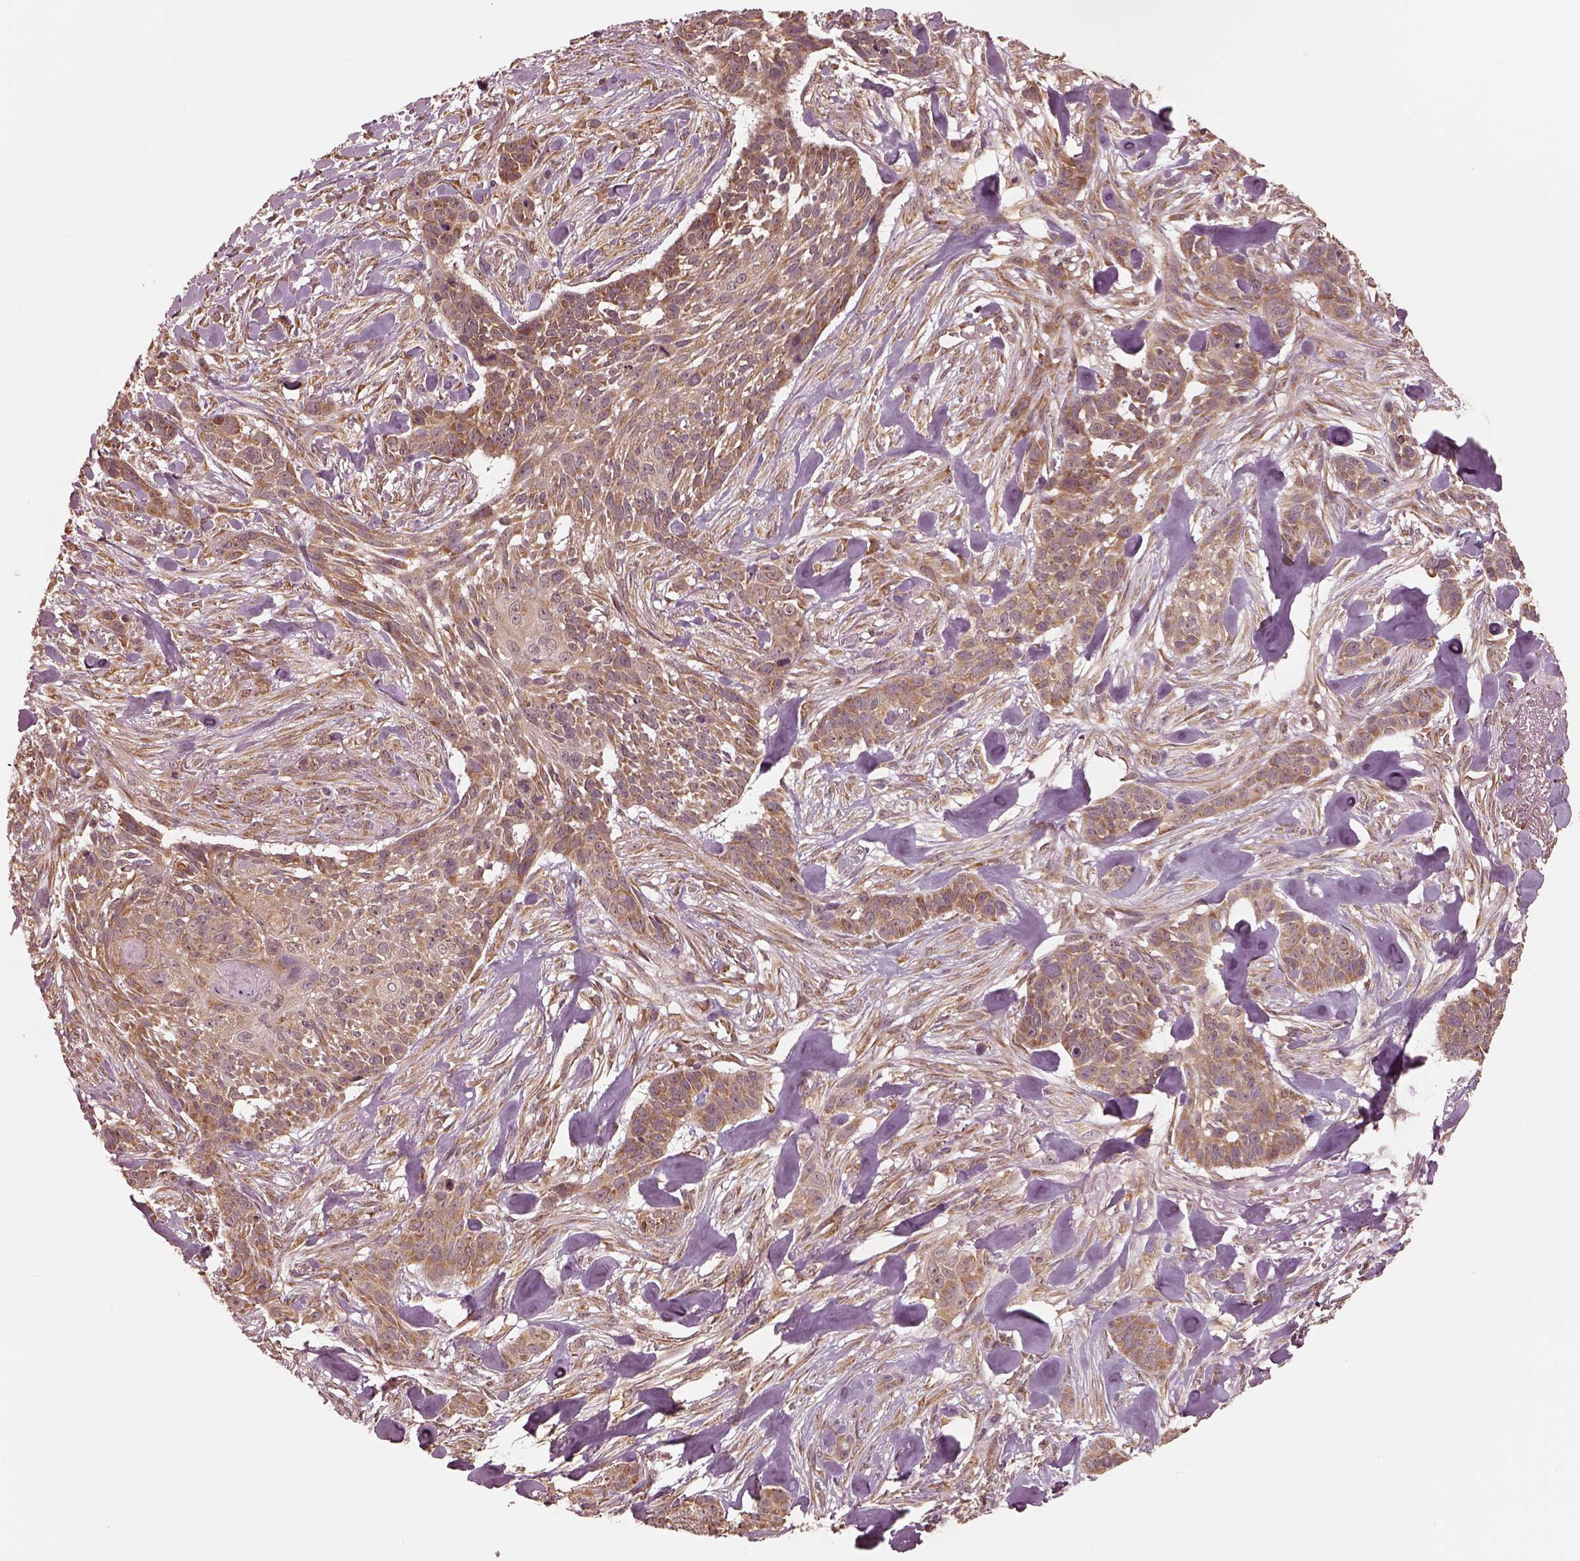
{"staining": {"intensity": "moderate", "quantity": ">75%", "location": "cytoplasmic/membranous"}, "tissue": "skin cancer", "cell_type": "Tumor cells", "image_type": "cancer", "snomed": [{"axis": "morphology", "description": "Basal cell carcinoma"}, {"axis": "topography", "description": "Skin"}], "caption": "Basal cell carcinoma (skin) stained with a brown dye shows moderate cytoplasmic/membranous positive positivity in about >75% of tumor cells.", "gene": "RPS5", "patient": {"sex": "male", "age": 87}}